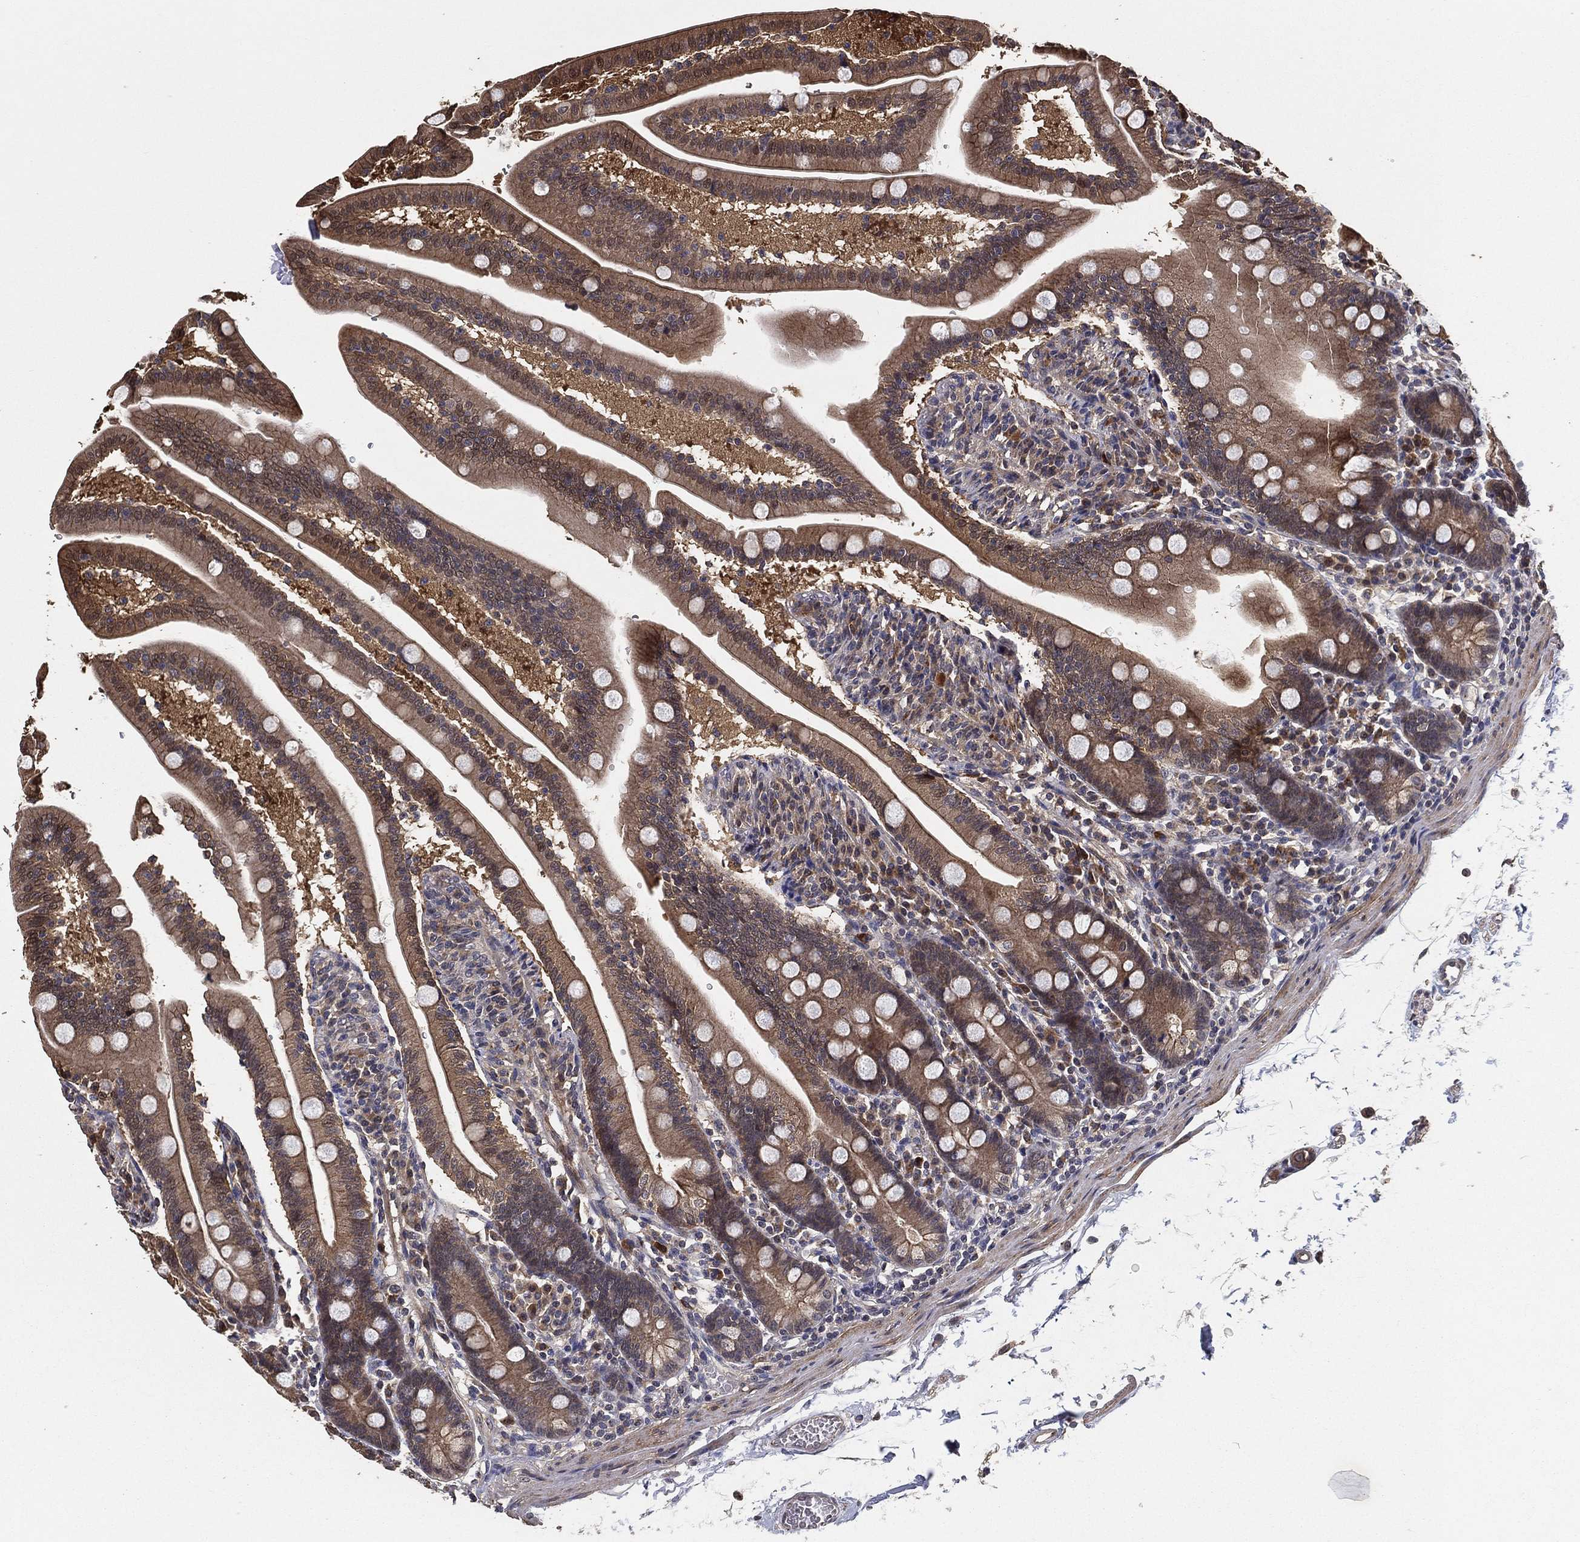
{"staining": {"intensity": "strong", "quantity": "25%-75%", "location": "cytoplasmic/membranous"}, "tissue": "duodenum", "cell_type": "Glandular cells", "image_type": "normal", "snomed": [{"axis": "morphology", "description": "Normal tissue, NOS"}, {"axis": "topography", "description": "Duodenum"}], "caption": "This image exhibits normal duodenum stained with immunohistochemistry (IHC) to label a protein in brown. The cytoplasmic/membranous of glandular cells show strong positivity for the protein. Nuclei are counter-stained blue.", "gene": "PCNT", "patient": {"sex": "female", "age": 67}}